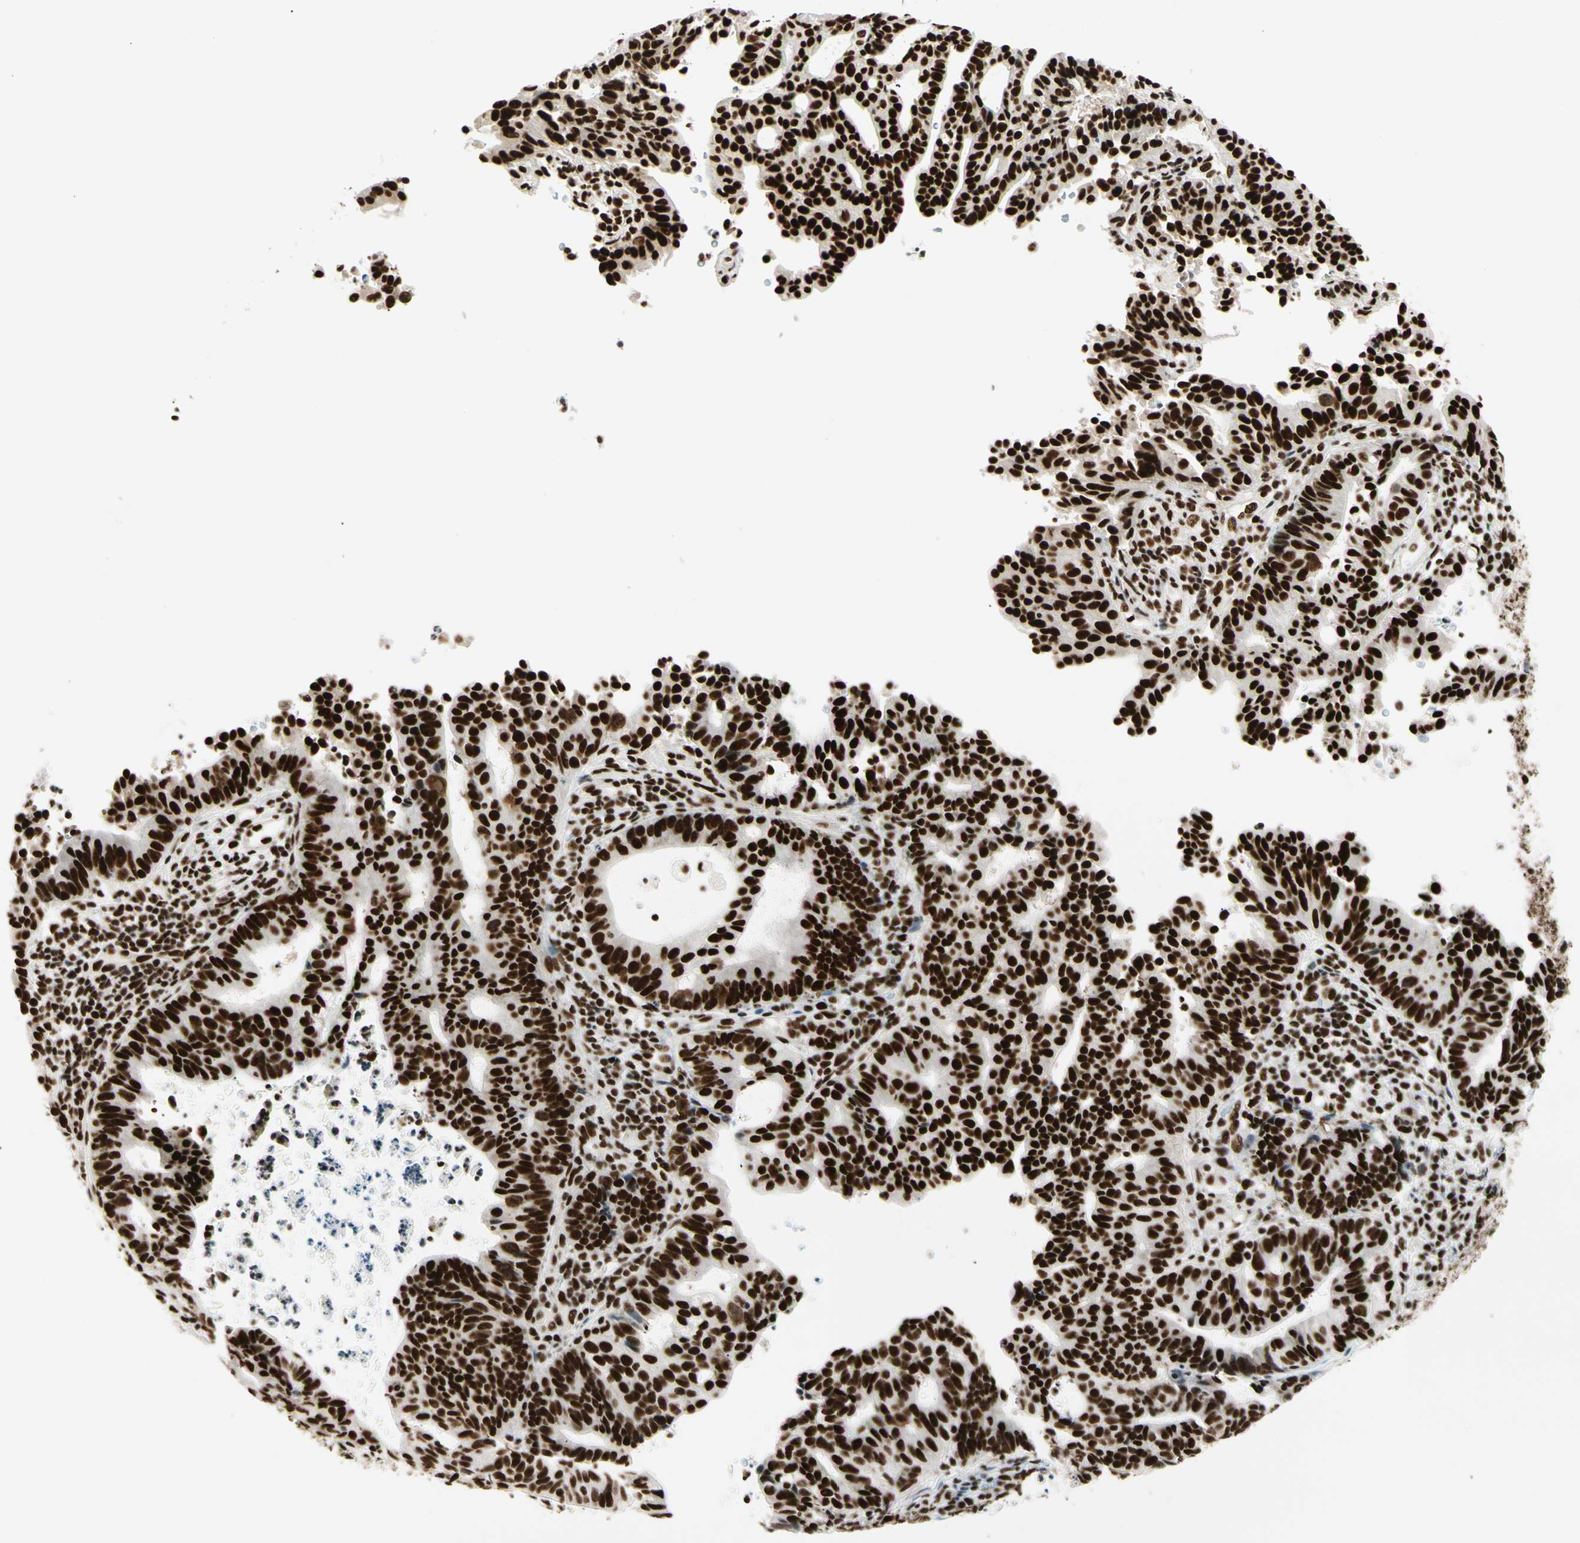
{"staining": {"intensity": "strong", "quantity": ">75%", "location": "nuclear"}, "tissue": "endometrial cancer", "cell_type": "Tumor cells", "image_type": "cancer", "snomed": [{"axis": "morphology", "description": "Adenocarcinoma, NOS"}, {"axis": "topography", "description": "Uterus"}], "caption": "A brown stain shows strong nuclear staining of a protein in adenocarcinoma (endometrial) tumor cells.", "gene": "CCAR1", "patient": {"sex": "female", "age": 83}}